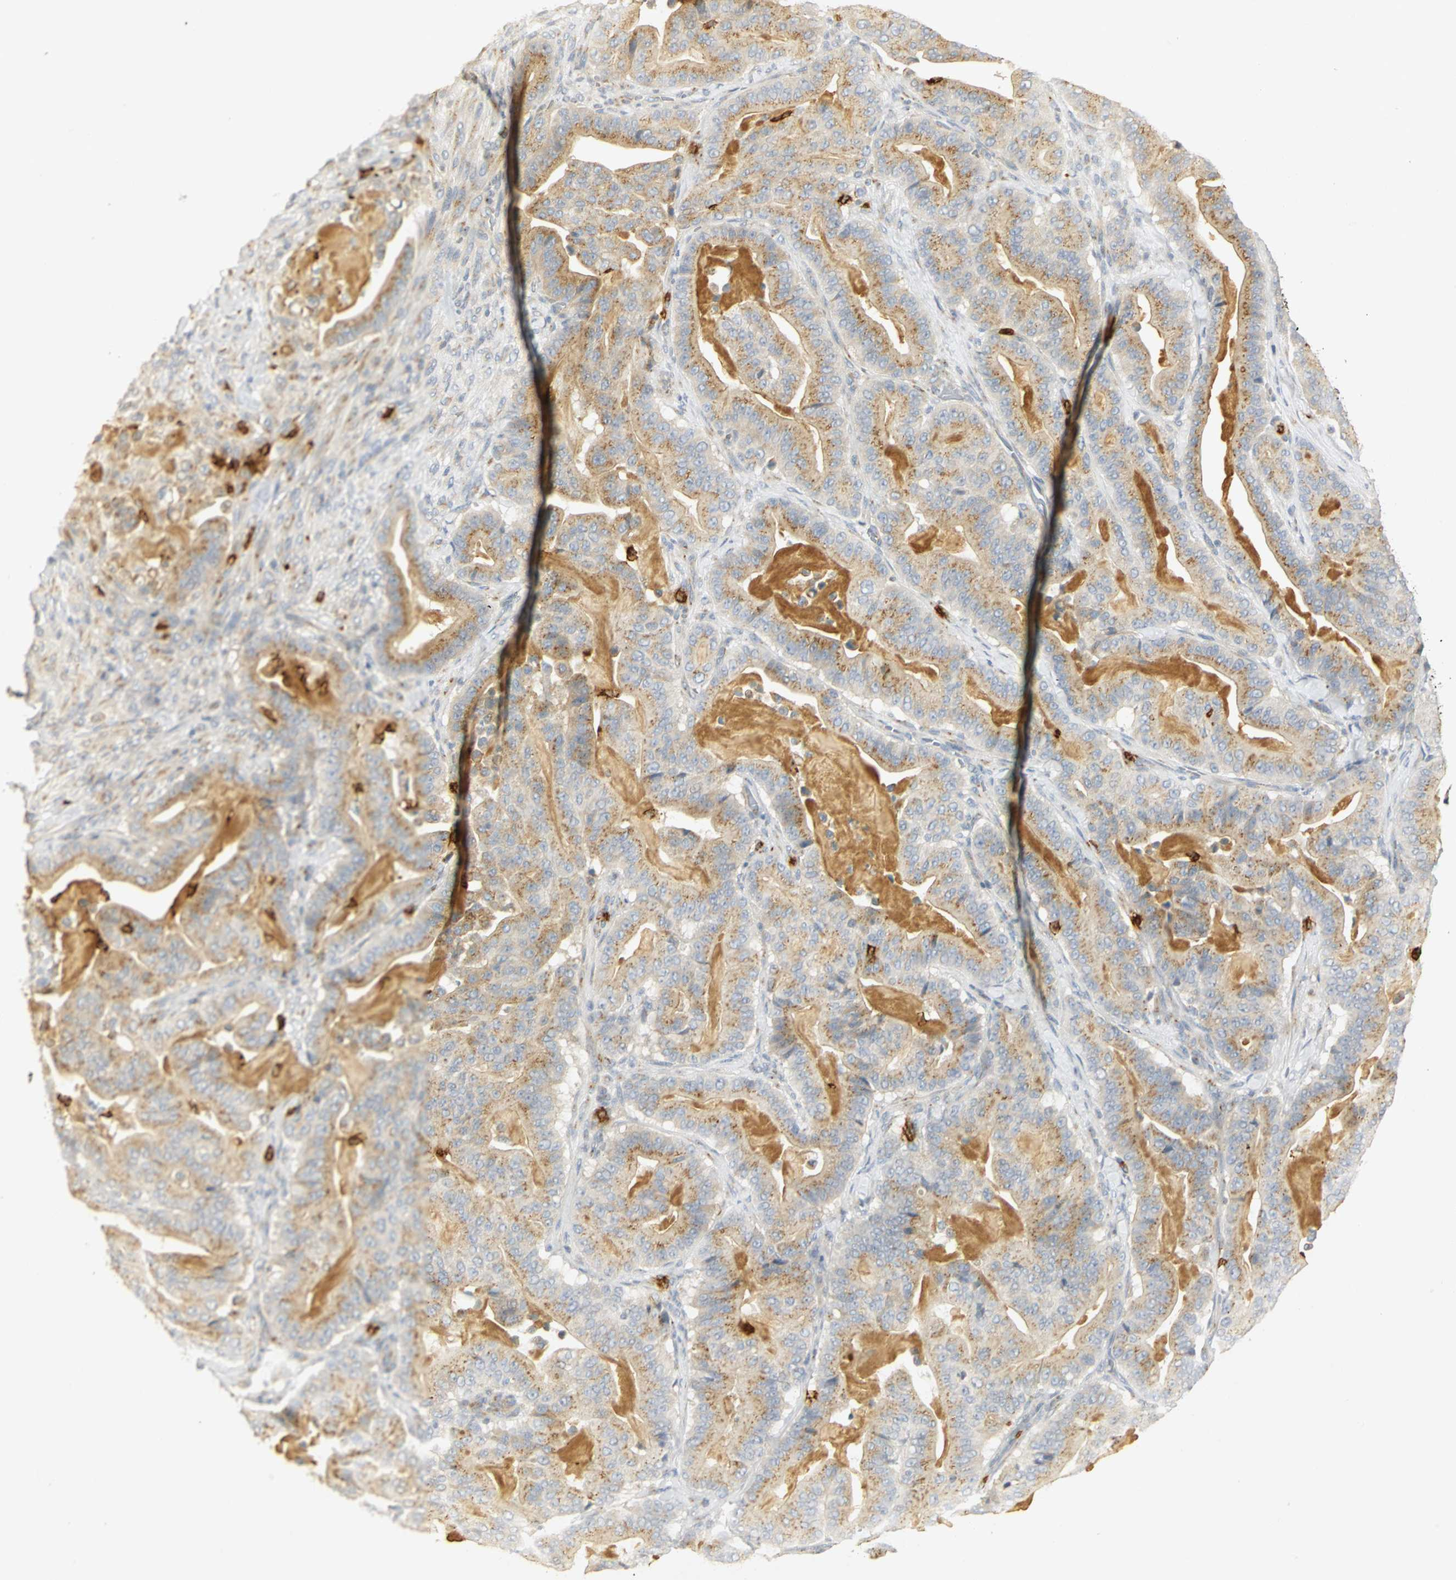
{"staining": {"intensity": "weak", "quantity": ">75%", "location": "cytoplasmic/membranous"}, "tissue": "pancreatic cancer", "cell_type": "Tumor cells", "image_type": "cancer", "snomed": [{"axis": "morphology", "description": "Adenocarcinoma, NOS"}, {"axis": "topography", "description": "Pancreas"}], "caption": "Immunohistochemistry (IHC) photomicrograph of neoplastic tissue: human pancreatic cancer stained using IHC exhibits low levels of weak protein expression localized specifically in the cytoplasmic/membranous of tumor cells, appearing as a cytoplasmic/membranous brown color.", "gene": "TM9SF2", "patient": {"sex": "male", "age": 63}}